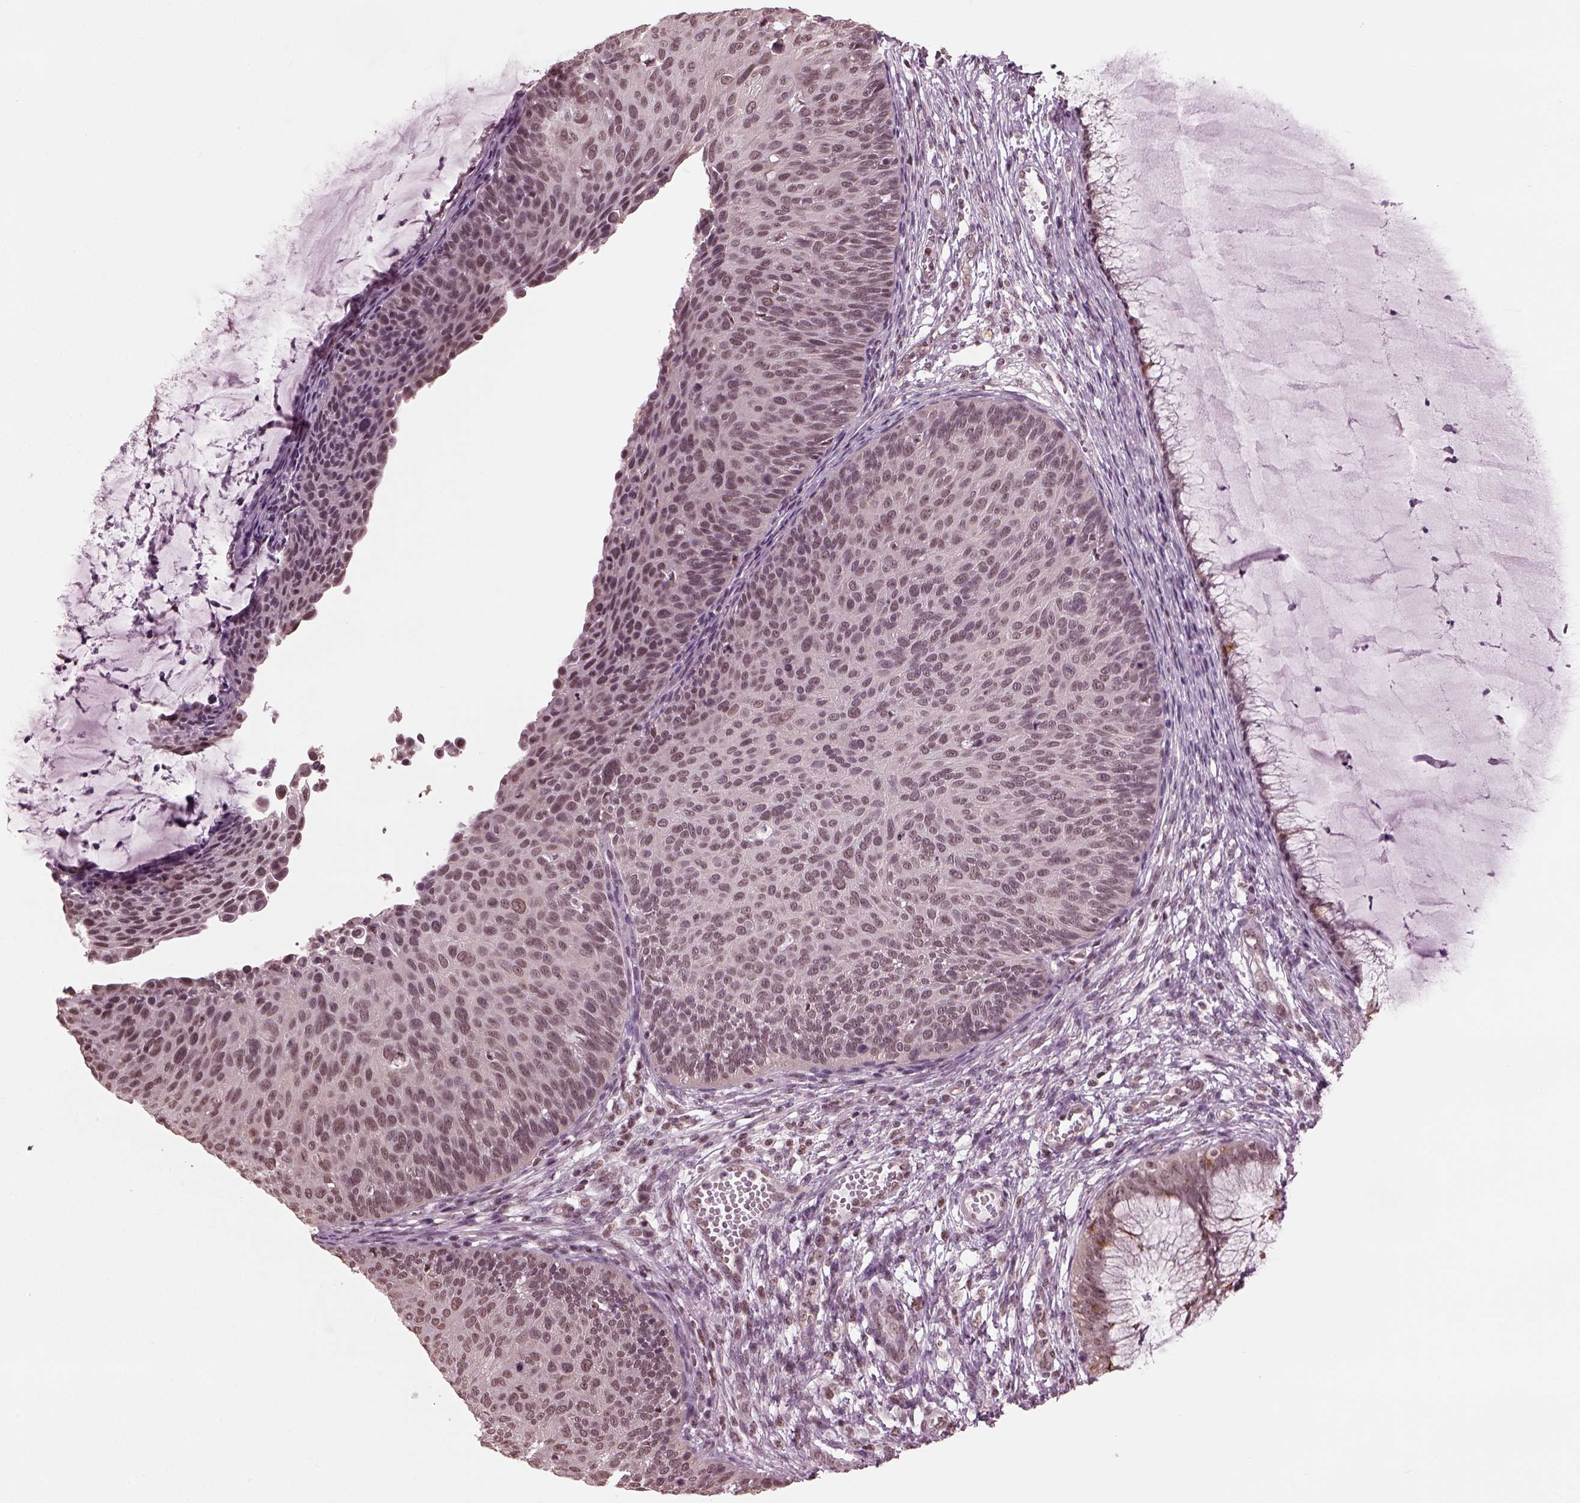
{"staining": {"intensity": "weak", "quantity": "25%-75%", "location": "nuclear"}, "tissue": "cervical cancer", "cell_type": "Tumor cells", "image_type": "cancer", "snomed": [{"axis": "morphology", "description": "Squamous cell carcinoma, NOS"}, {"axis": "topography", "description": "Cervix"}], "caption": "Brown immunohistochemical staining in human squamous cell carcinoma (cervical) reveals weak nuclear positivity in approximately 25%-75% of tumor cells.", "gene": "RUVBL2", "patient": {"sex": "female", "age": 36}}